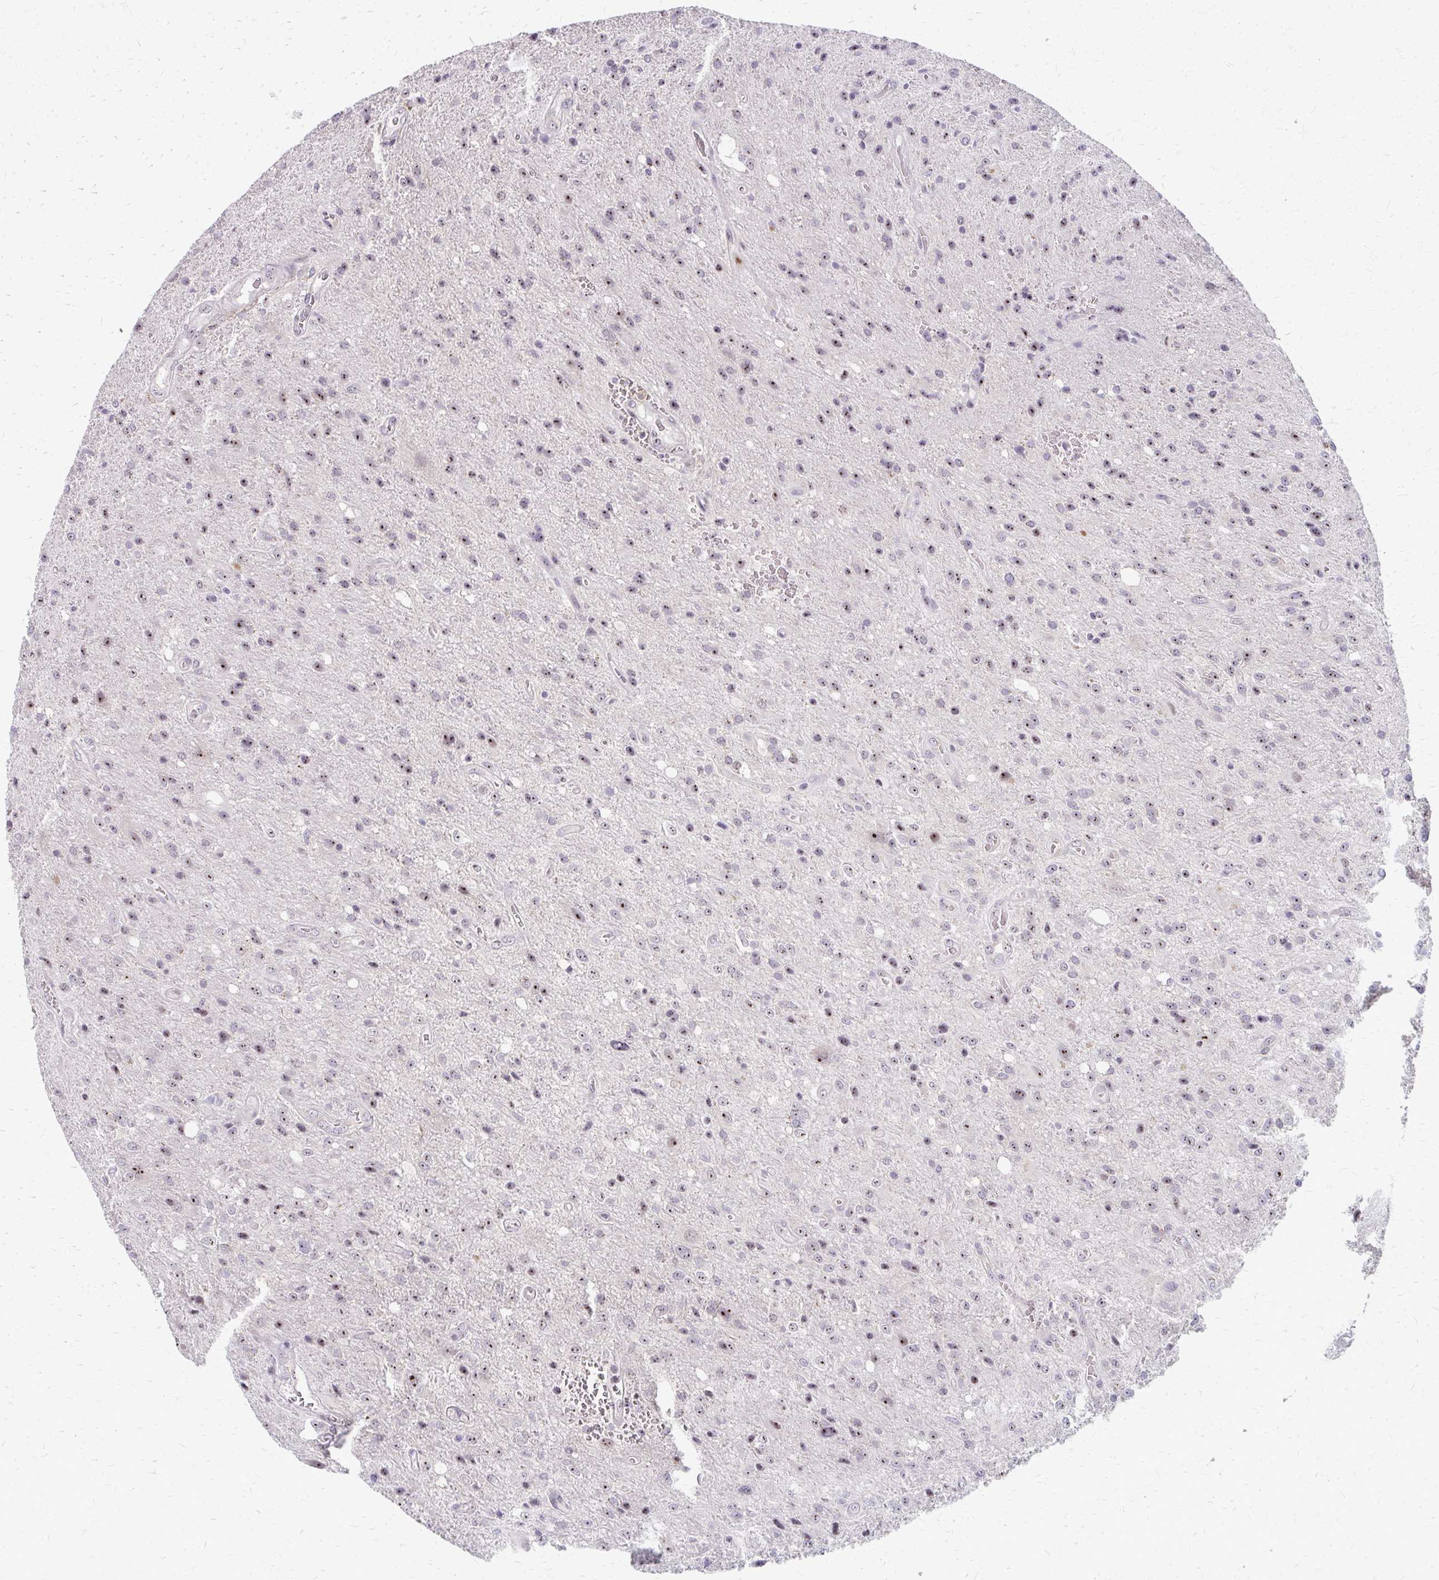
{"staining": {"intensity": "moderate", "quantity": ">75%", "location": "nuclear"}, "tissue": "glioma", "cell_type": "Tumor cells", "image_type": "cancer", "snomed": [{"axis": "morphology", "description": "Glioma, malignant, Low grade"}, {"axis": "topography", "description": "Brain"}], "caption": "Human malignant glioma (low-grade) stained for a protein (brown) displays moderate nuclear positive expression in approximately >75% of tumor cells.", "gene": "NUDT16", "patient": {"sex": "male", "age": 66}}